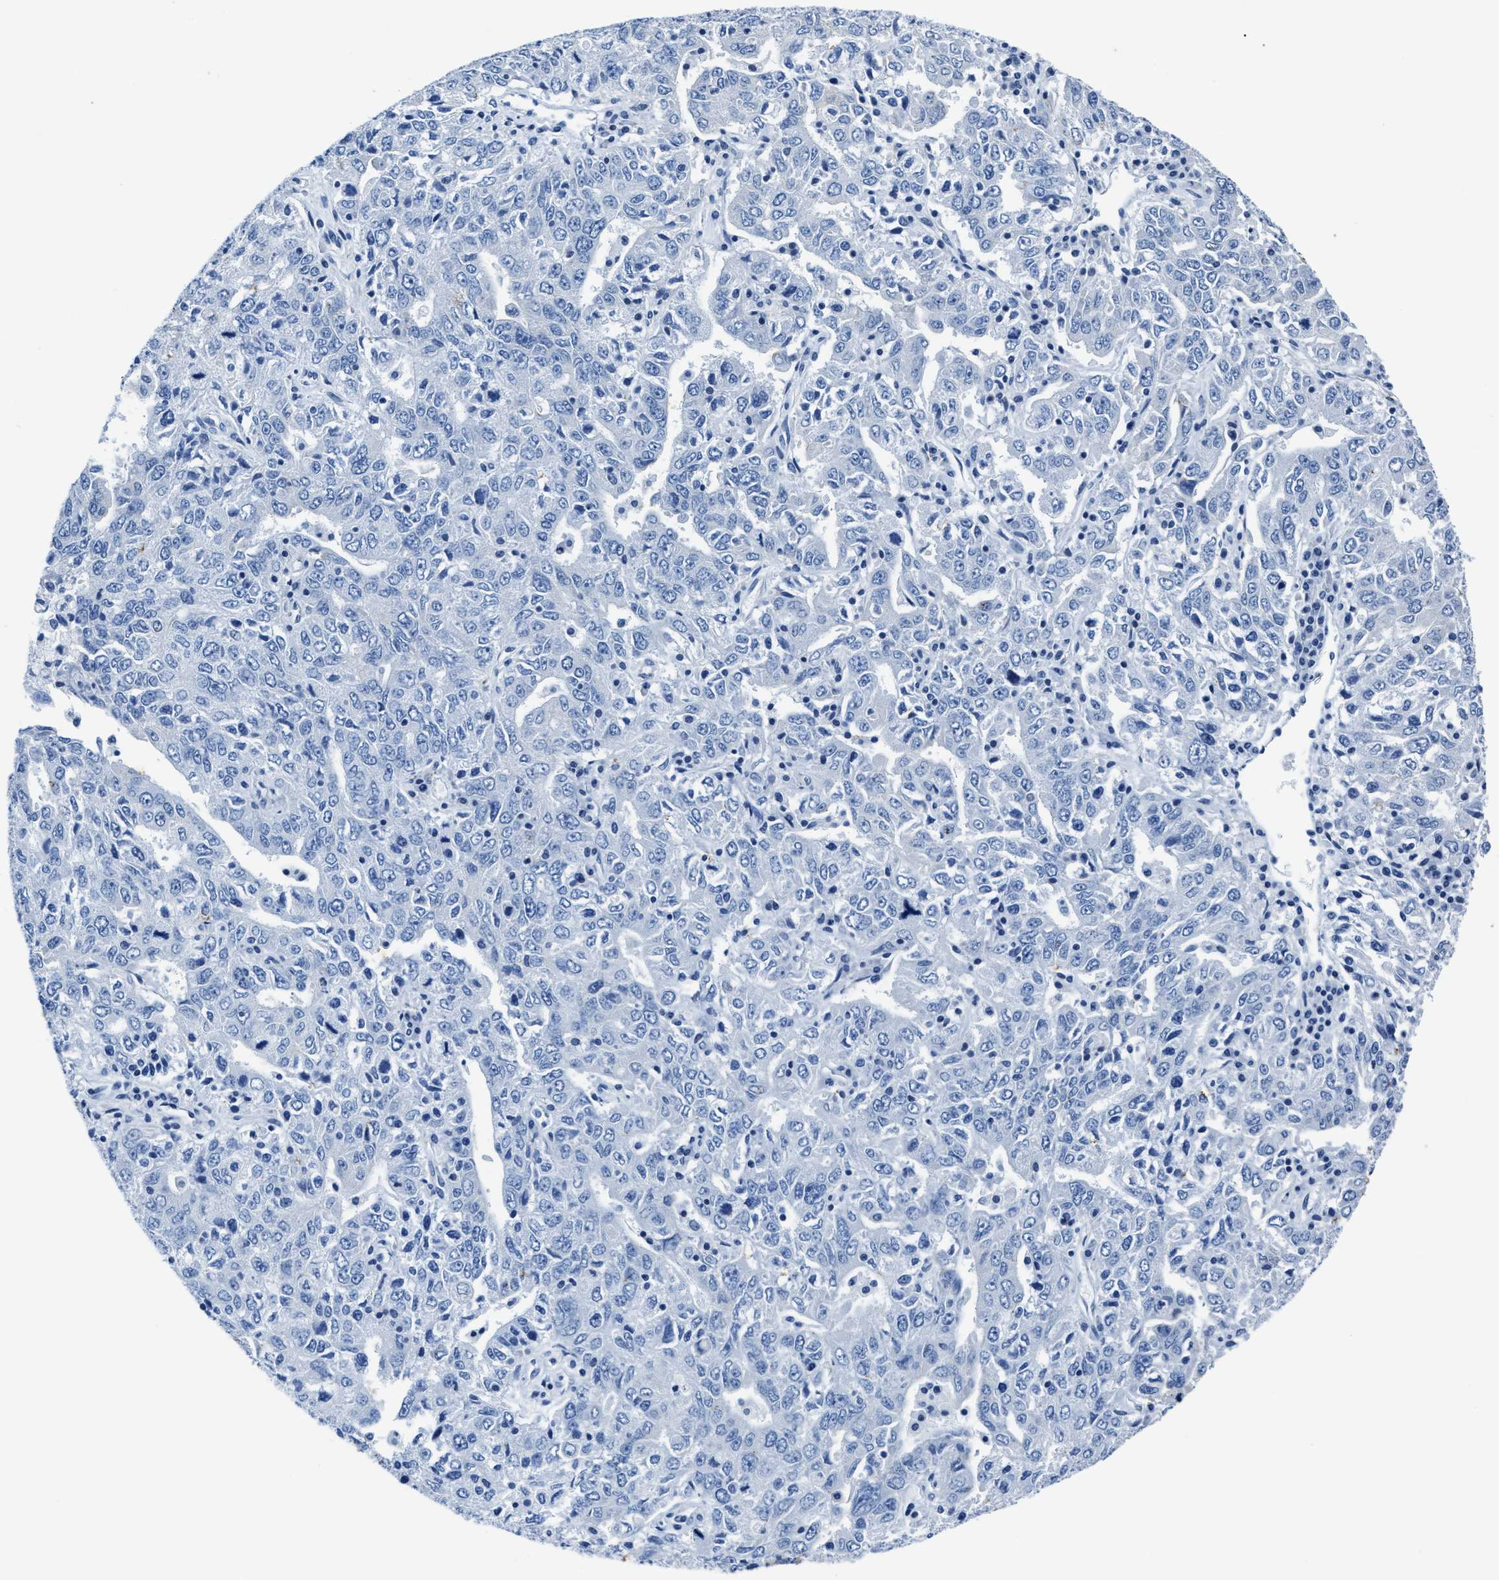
{"staining": {"intensity": "negative", "quantity": "none", "location": "none"}, "tissue": "ovarian cancer", "cell_type": "Tumor cells", "image_type": "cancer", "snomed": [{"axis": "morphology", "description": "Carcinoma, endometroid"}, {"axis": "topography", "description": "Ovary"}], "caption": "Immunohistochemistry (IHC) of human ovarian cancer displays no staining in tumor cells.", "gene": "ASZ1", "patient": {"sex": "female", "age": 62}}